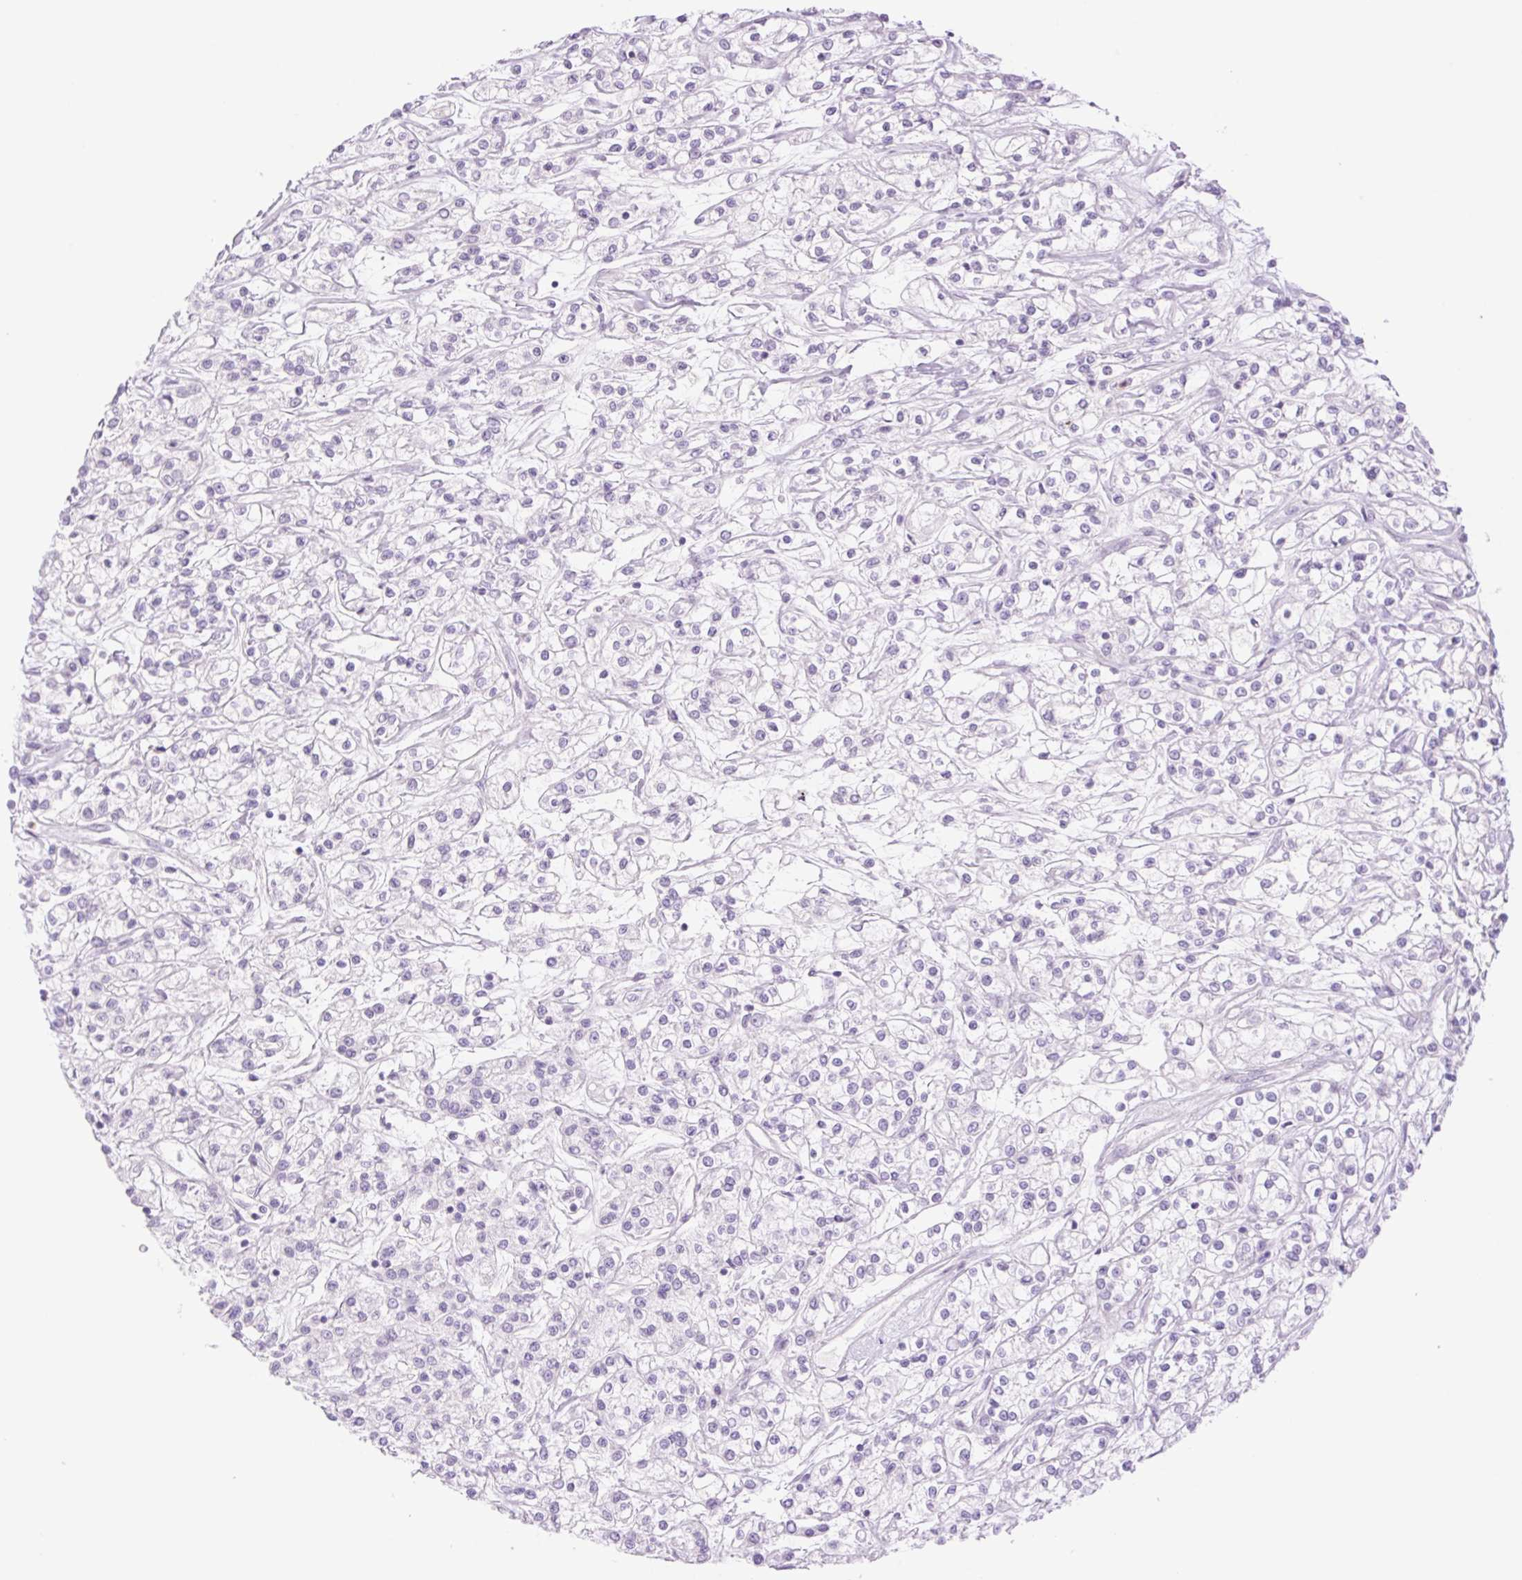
{"staining": {"intensity": "negative", "quantity": "none", "location": "none"}, "tissue": "renal cancer", "cell_type": "Tumor cells", "image_type": "cancer", "snomed": [{"axis": "morphology", "description": "Adenocarcinoma, NOS"}, {"axis": "topography", "description": "Kidney"}], "caption": "DAB (3,3'-diaminobenzidine) immunohistochemical staining of renal adenocarcinoma displays no significant positivity in tumor cells.", "gene": "TBX15", "patient": {"sex": "female", "age": 59}}